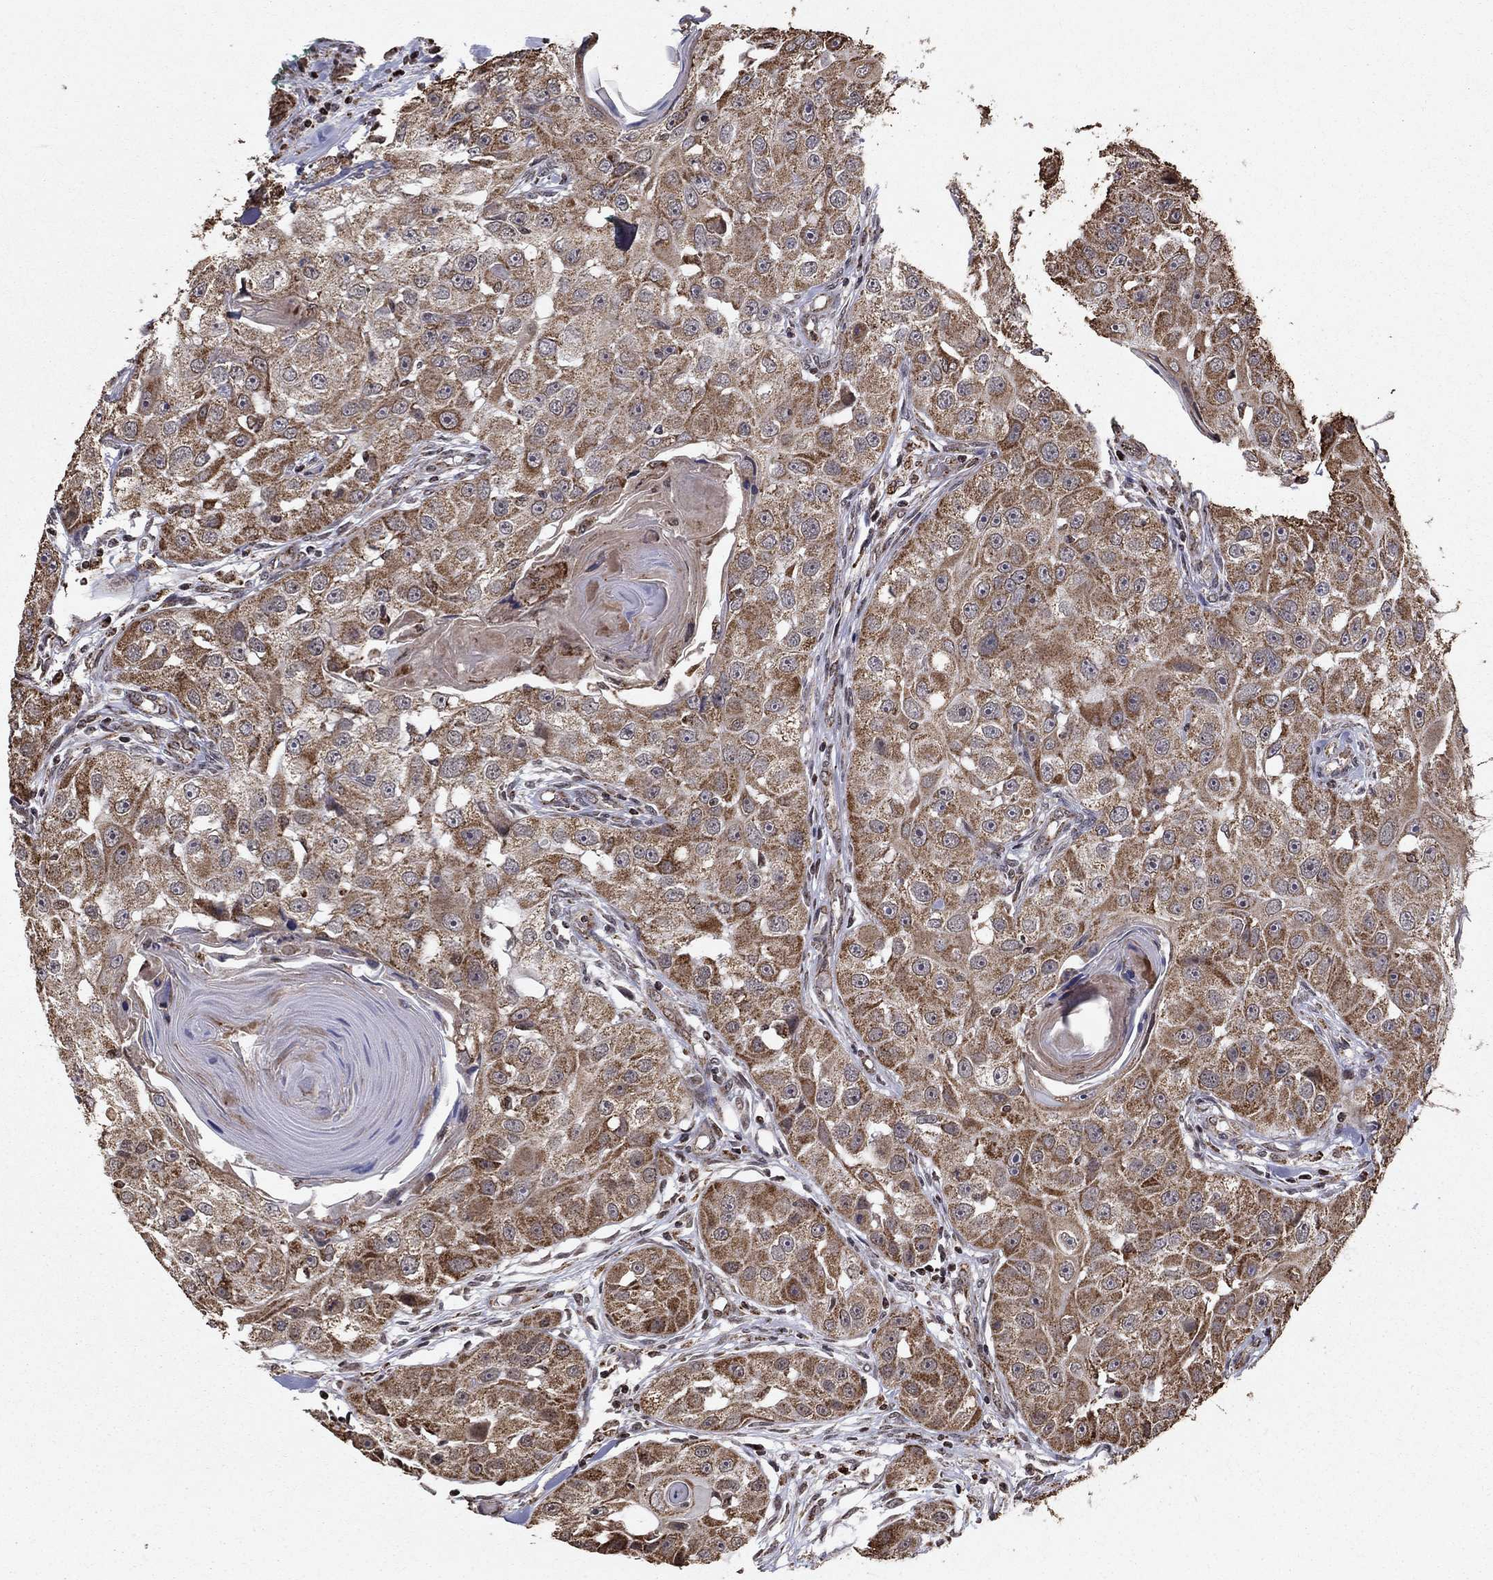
{"staining": {"intensity": "moderate", "quantity": ">75%", "location": "cytoplasmic/membranous"}, "tissue": "head and neck cancer", "cell_type": "Tumor cells", "image_type": "cancer", "snomed": [{"axis": "morphology", "description": "Normal tissue, NOS"}, {"axis": "morphology", "description": "Squamous cell carcinoma, NOS"}, {"axis": "topography", "description": "Skeletal muscle"}, {"axis": "topography", "description": "Head-Neck"}], "caption": "Immunohistochemistry staining of squamous cell carcinoma (head and neck), which displays medium levels of moderate cytoplasmic/membranous expression in approximately >75% of tumor cells indicating moderate cytoplasmic/membranous protein positivity. The staining was performed using DAB (3,3'-diaminobenzidine) (brown) for protein detection and nuclei were counterstained in hematoxylin (blue).", "gene": "ACOT13", "patient": {"sex": "male", "age": 51}}